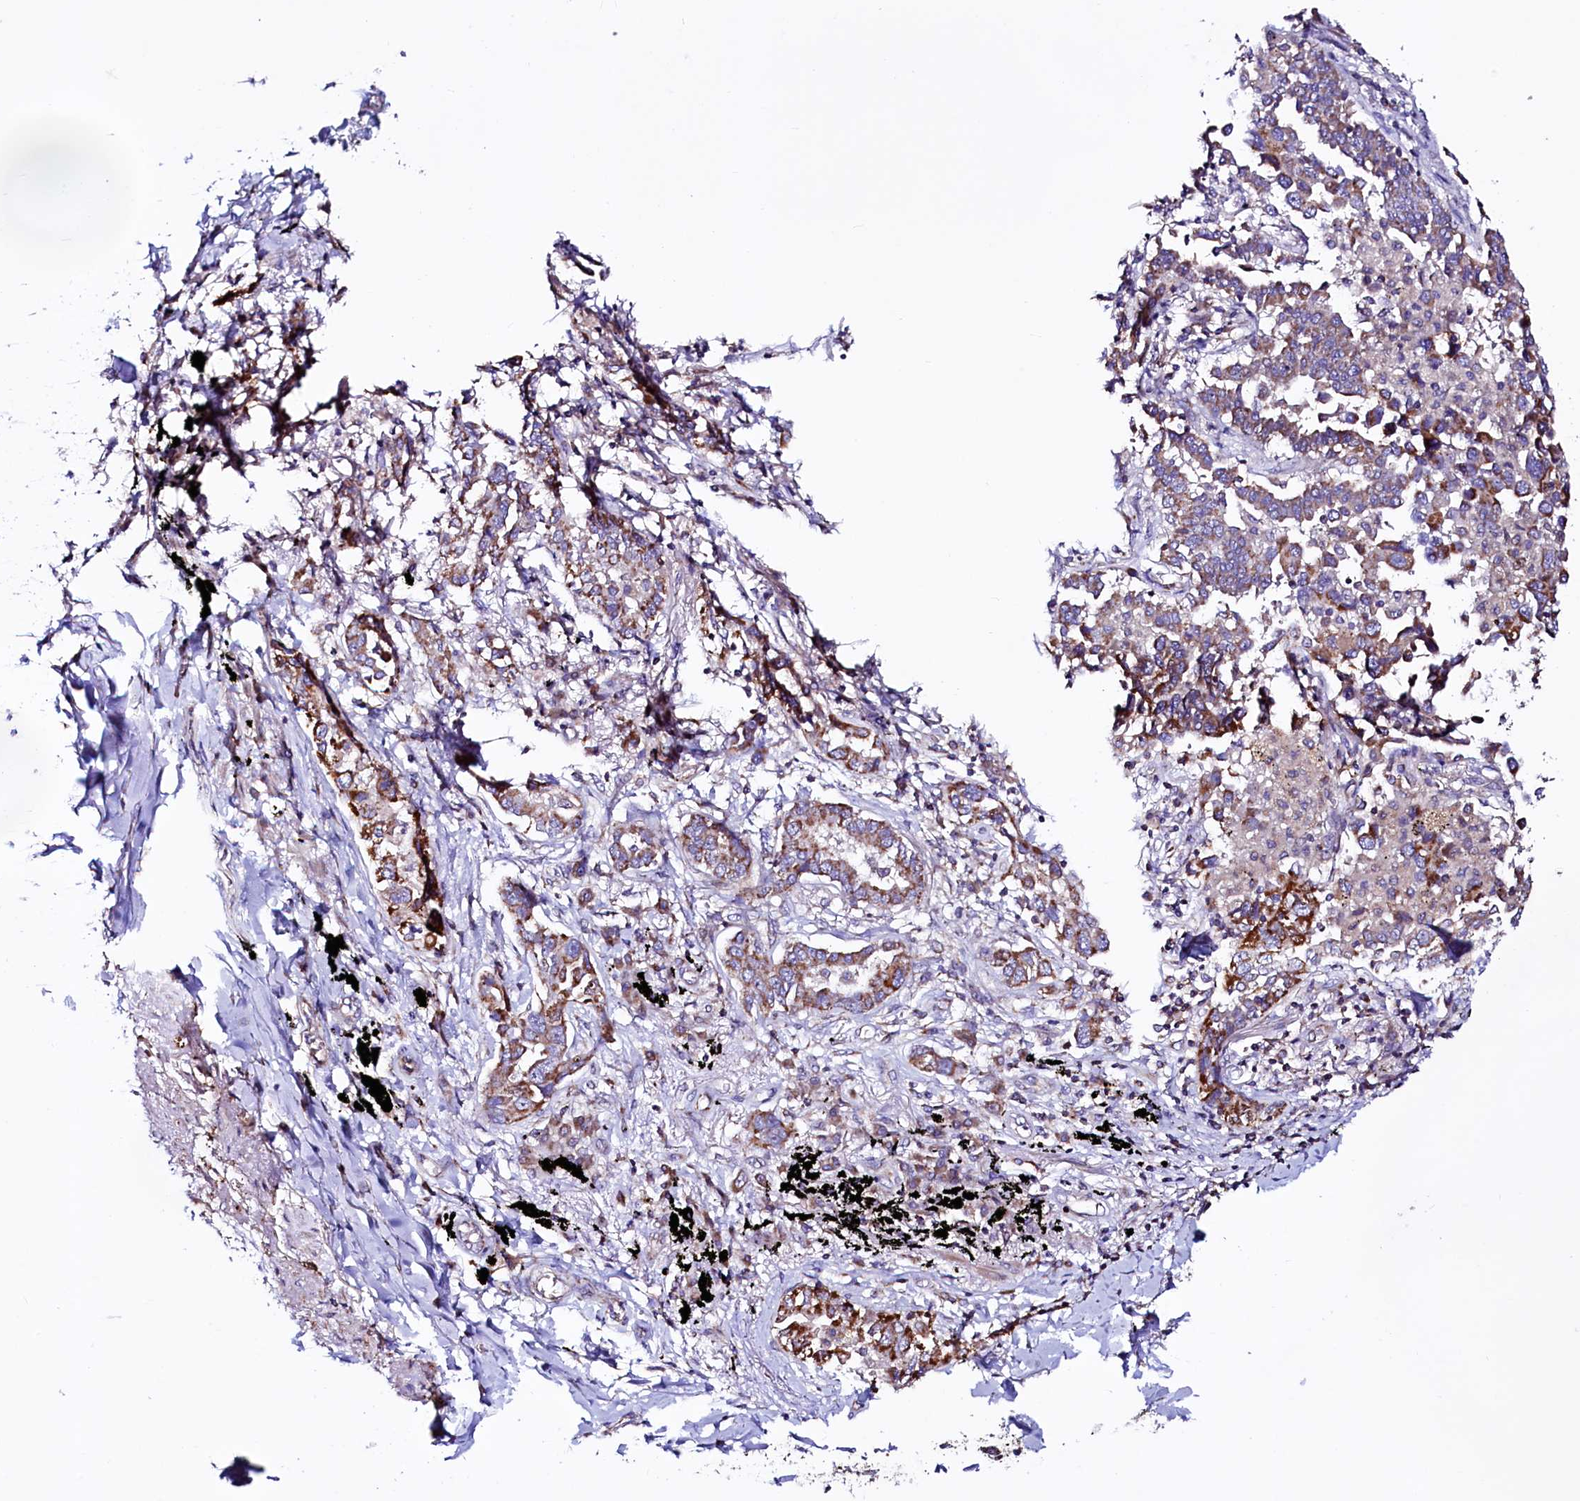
{"staining": {"intensity": "moderate", "quantity": ">75%", "location": "cytoplasmic/membranous"}, "tissue": "lung cancer", "cell_type": "Tumor cells", "image_type": "cancer", "snomed": [{"axis": "morphology", "description": "Adenocarcinoma, NOS"}, {"axis": "topography", "description": "Lung"}], "caption": "Immunohistochemical staining of lung cancer (adenocarcinoma) displays moderate cytoplasmic/membranous protein staining in about >75% of tumor cells.", "gene": "STARD5", "patient": {"sex": "male", "age": 67}}